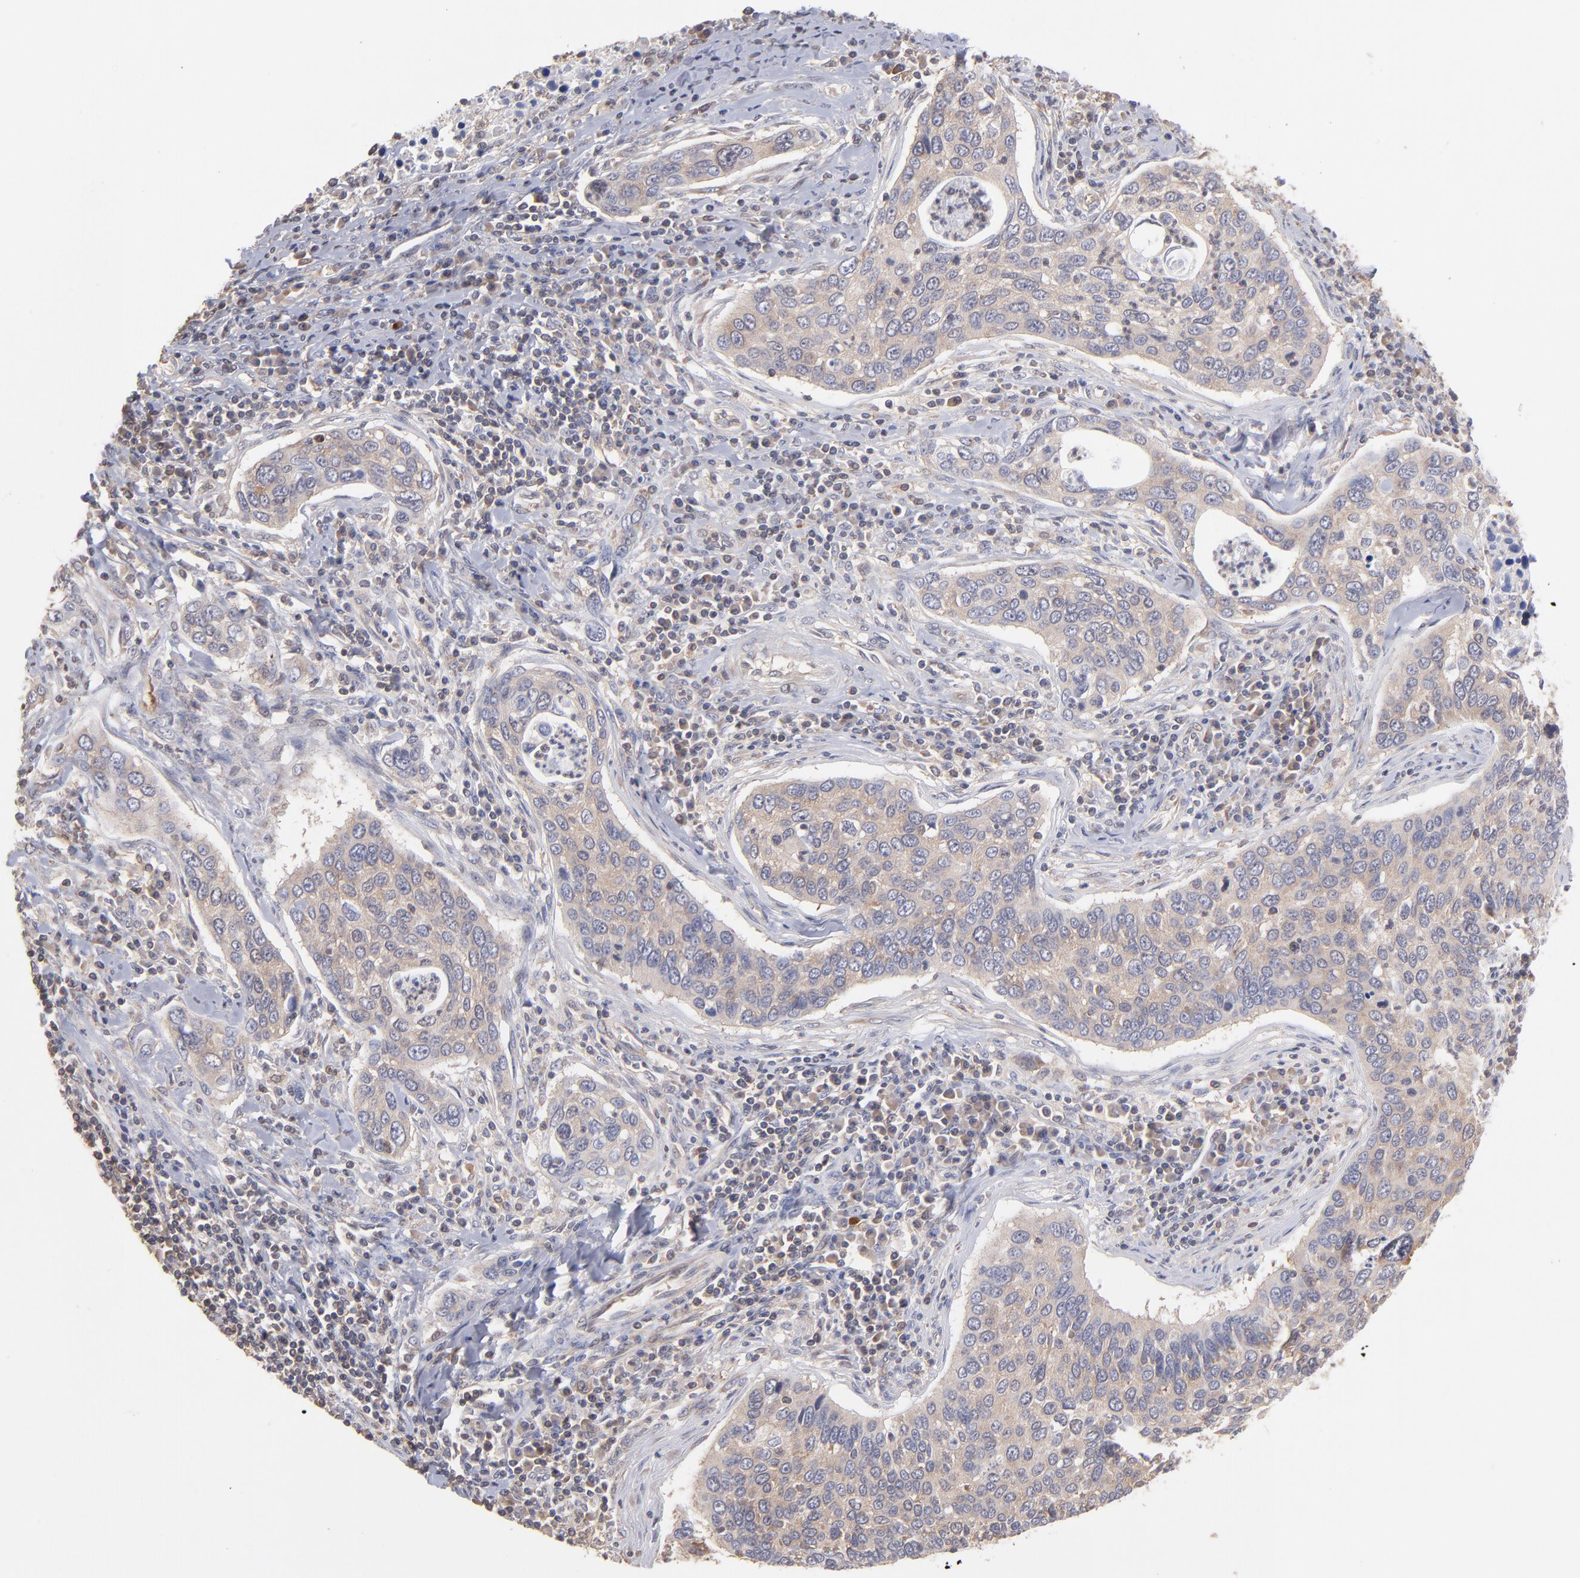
{"staining": {"intensity": "weak", "quantity": ">75%", "location": "cytoplasmic/membranous"}, "tissue": "cervical cancer", "cell_type": "Tumor cells", "image_type": "cancer", "snomed": [{"axis": "morphology", "description": "Squamous cell carcinoma, NOS"}, {"axis": "topography", "description": "Cervix"}], "caption": "A photomicrograph showing weak cytoplasmic/membranous expression in about >75% of tumor cells in cervical squamous cell carcinoma, as visualized by brown immunohistochemical staining.", "gene": "MAPRE1", "patient": {"sex": "female", "age": 53}}